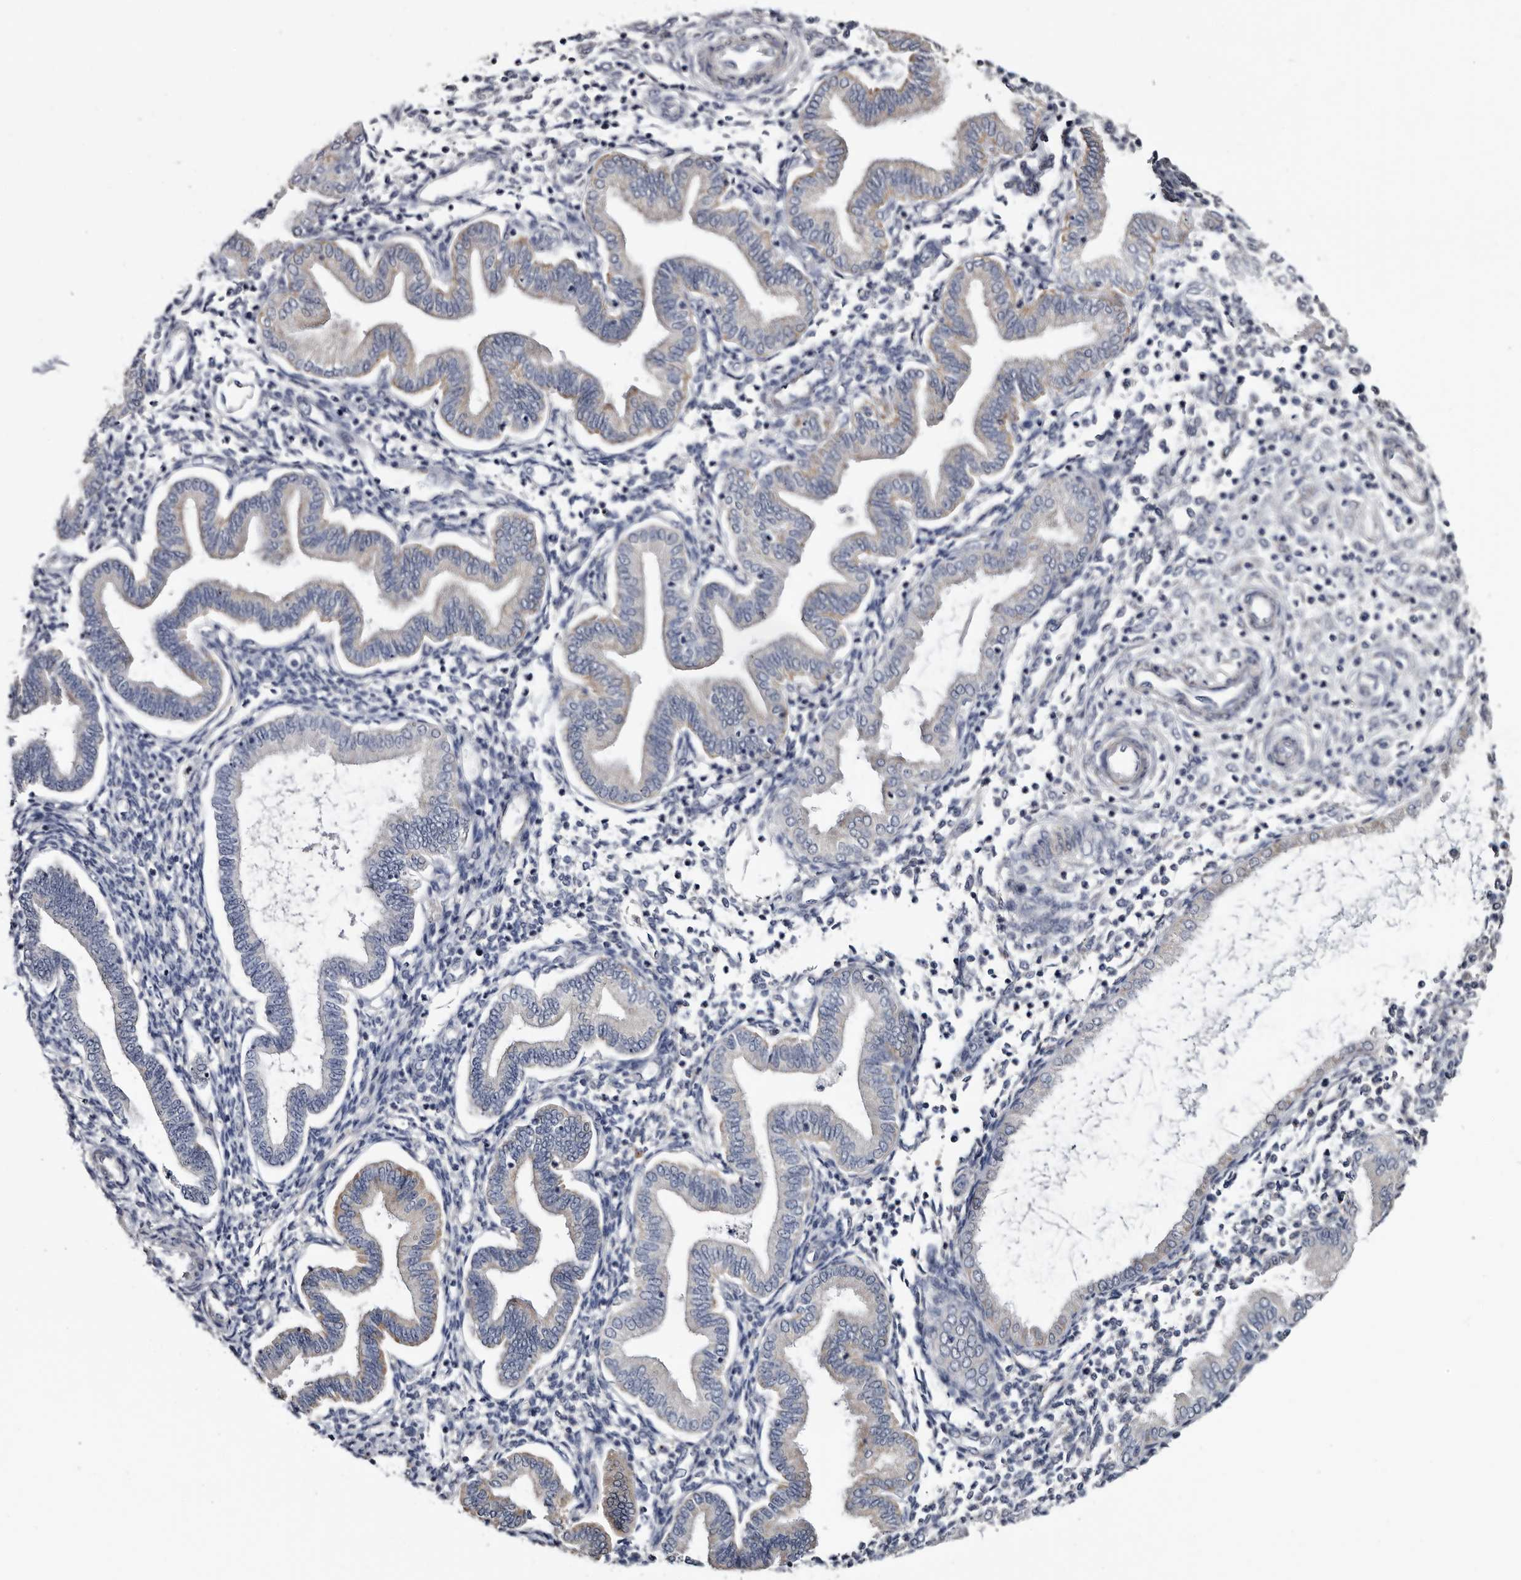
{"staining": {"intensity": "weak", "quantity": "<25%", "location": "cytoplasmic/membranous"}, "tissue": "endometrium", "cell_type": "Cells in endometrial stroma", "image_type": "normal", "snomed": [{"axis": "morphology", "description": "Normal tissue, NOS"}, {"axis": "topography", "description": "Endometrium"}], "caption": "Immunohistochemistry (IHC) of unremarkable human endometrium reveals no staining in cells in endometrial stroma.", "gene": "ARMCX2", "patient": {"sex": "female", "age": 53}}